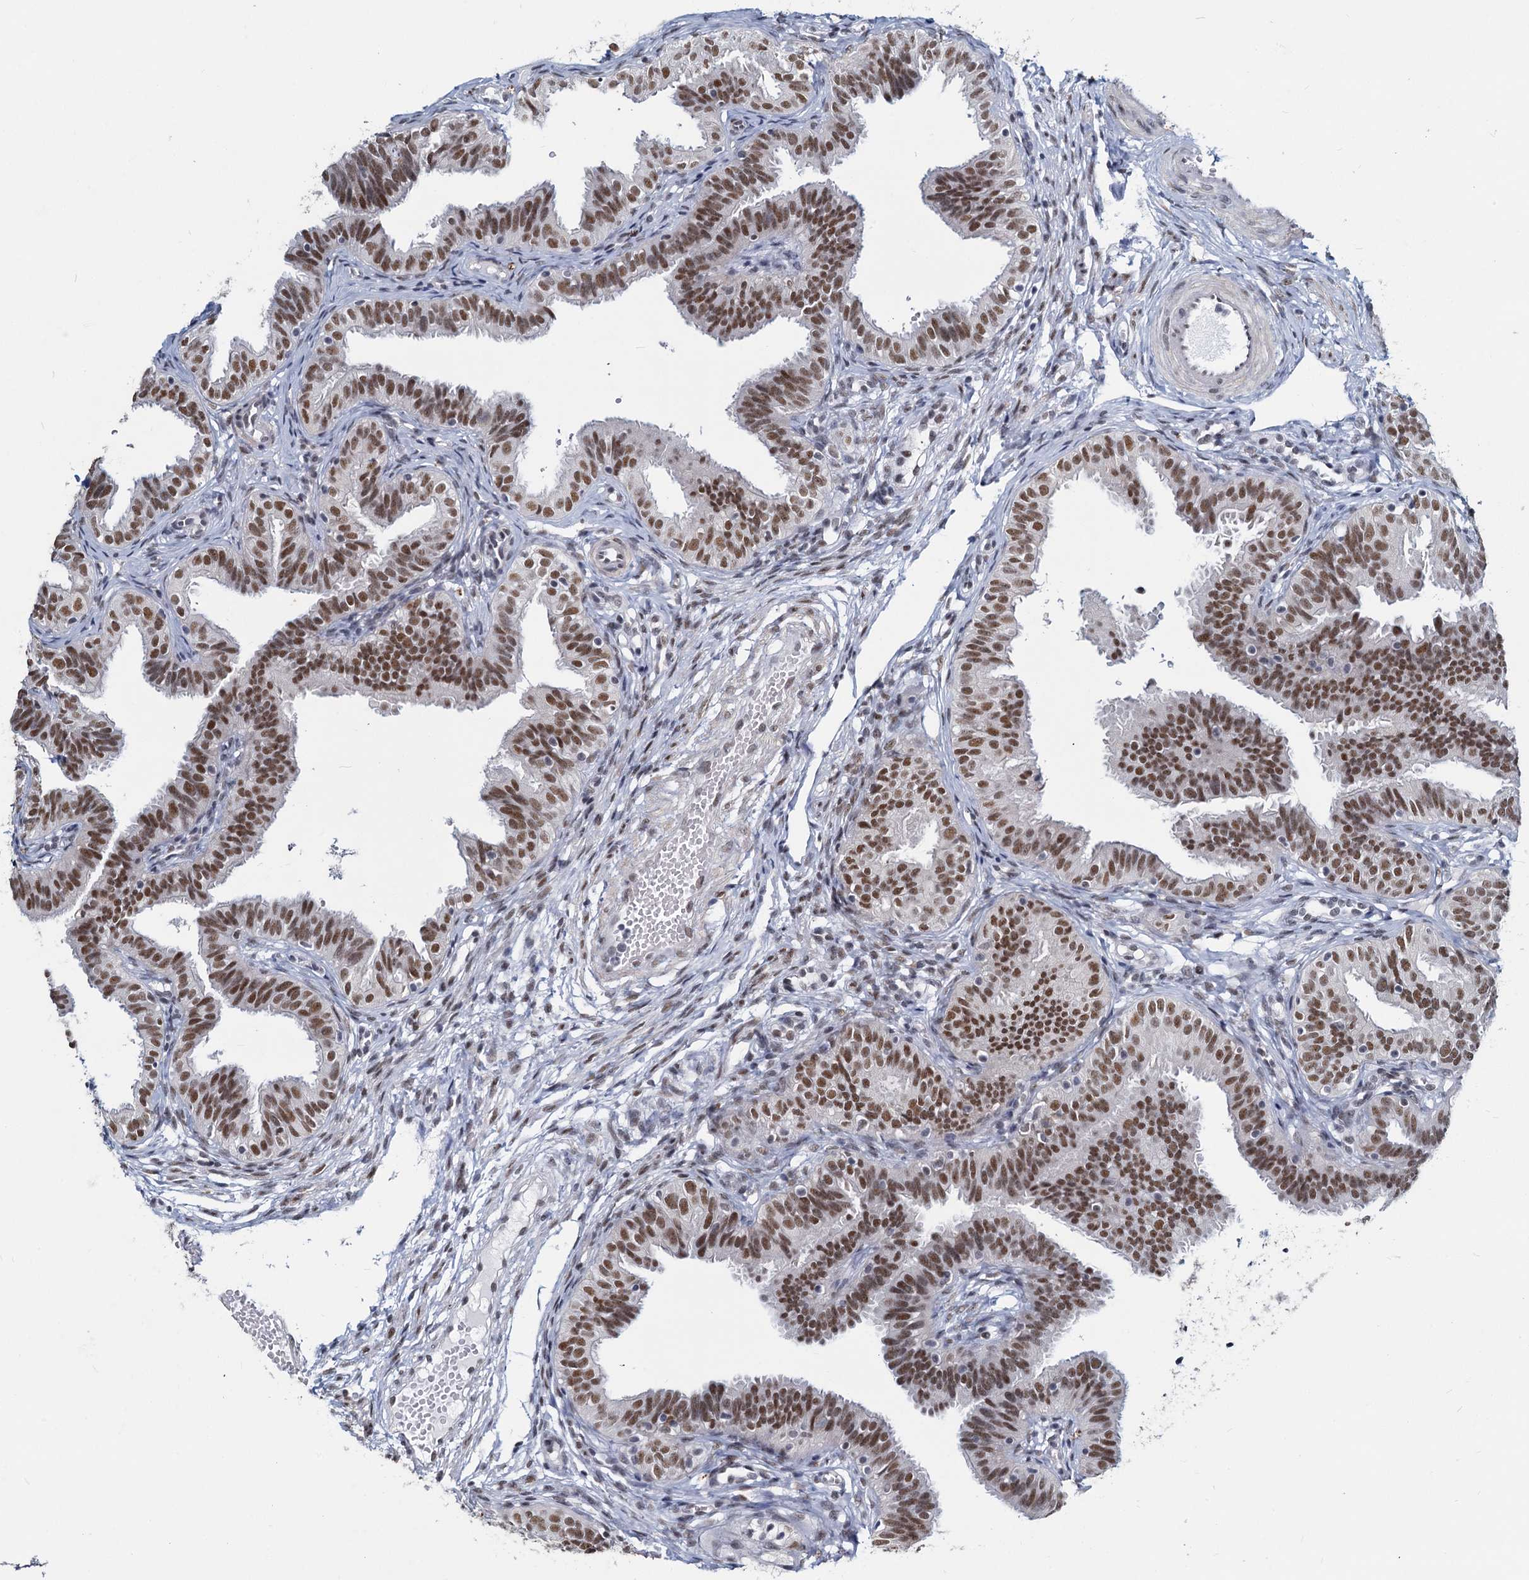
{"staining": {"intensity": "moderate", "quantity": ">75%", "location": "nuclear"}, "tissue": "fallopian tube", "cell_type": "Glandular cells", "image_type": "normal", "snomed": [{"axis": "morphology", "description": "Normal tissue, NOS"}, {"axis": "topography", "description": "Fallopian tube"}], "caption": "Normal fallopian tube reveals moderate nuclear positivity in approximately >75% of glandular cells, visualized by immunohistochemistry. (DAB (3,3'-diaminobenzidine) IHC with brightfield microscopy, high magnification).", "gene": "METTL14", "patient": {"sex": "female", "age": 35}}